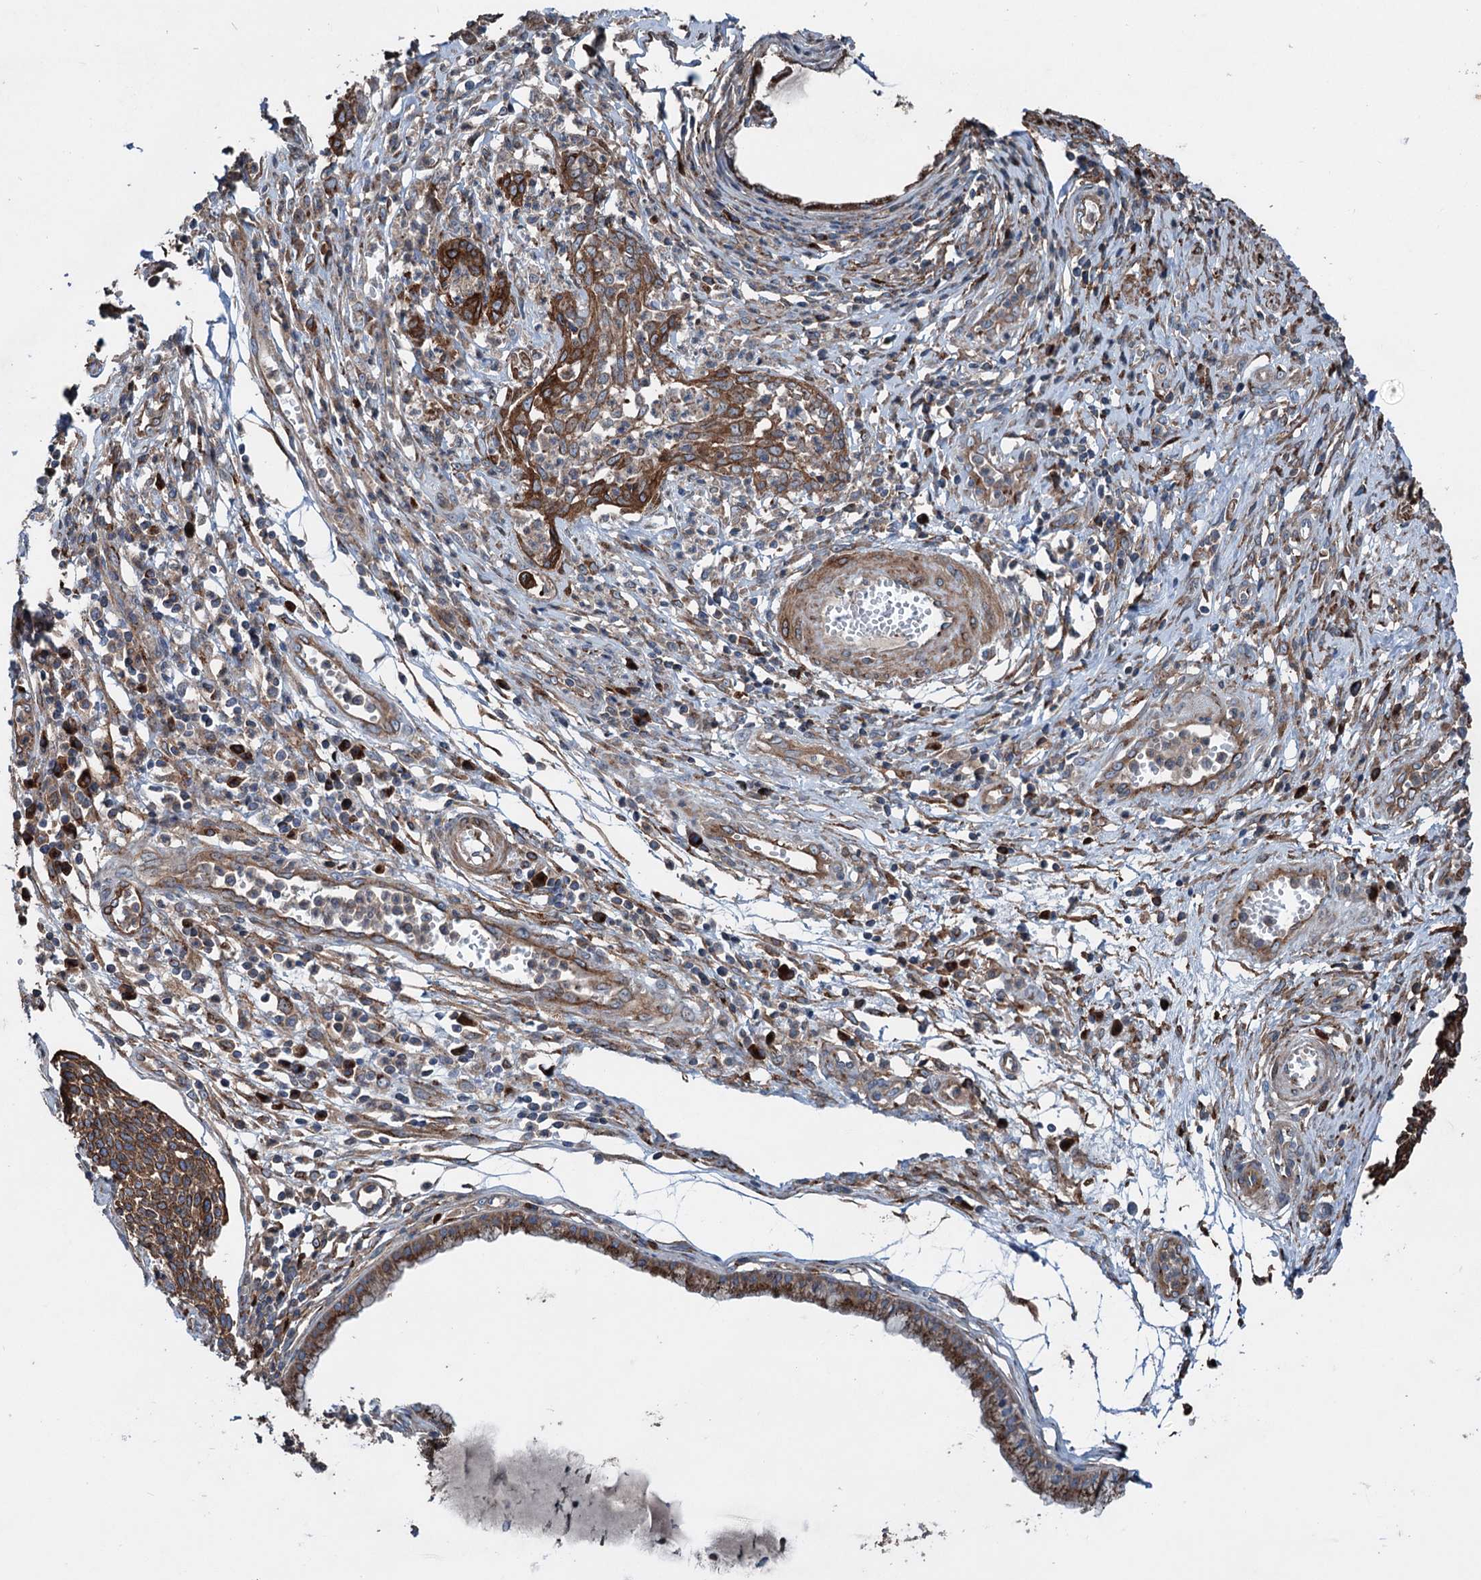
{"staining": {"intensity": "strong", "quantity": ">75%", "location": "cytoplasmic/membranous"}, "tissue": "cervical cancer", "cell_type": "Tumor cells", "image_type": "cancer", "snomed": [{"axis": "morphology", "description": "Squamous cell carcinoma, NOS"}, {"axis": "topography", "description": "Cervix"}], "caption": "DAB immunohistochemical staining of human cervical cancer reveals strong cytoplasmic/membranous protein staining in approximately >75% of tumor cells.", "gene": "CALCOCO1", "patient": {"sex": "female", "age": 34}}